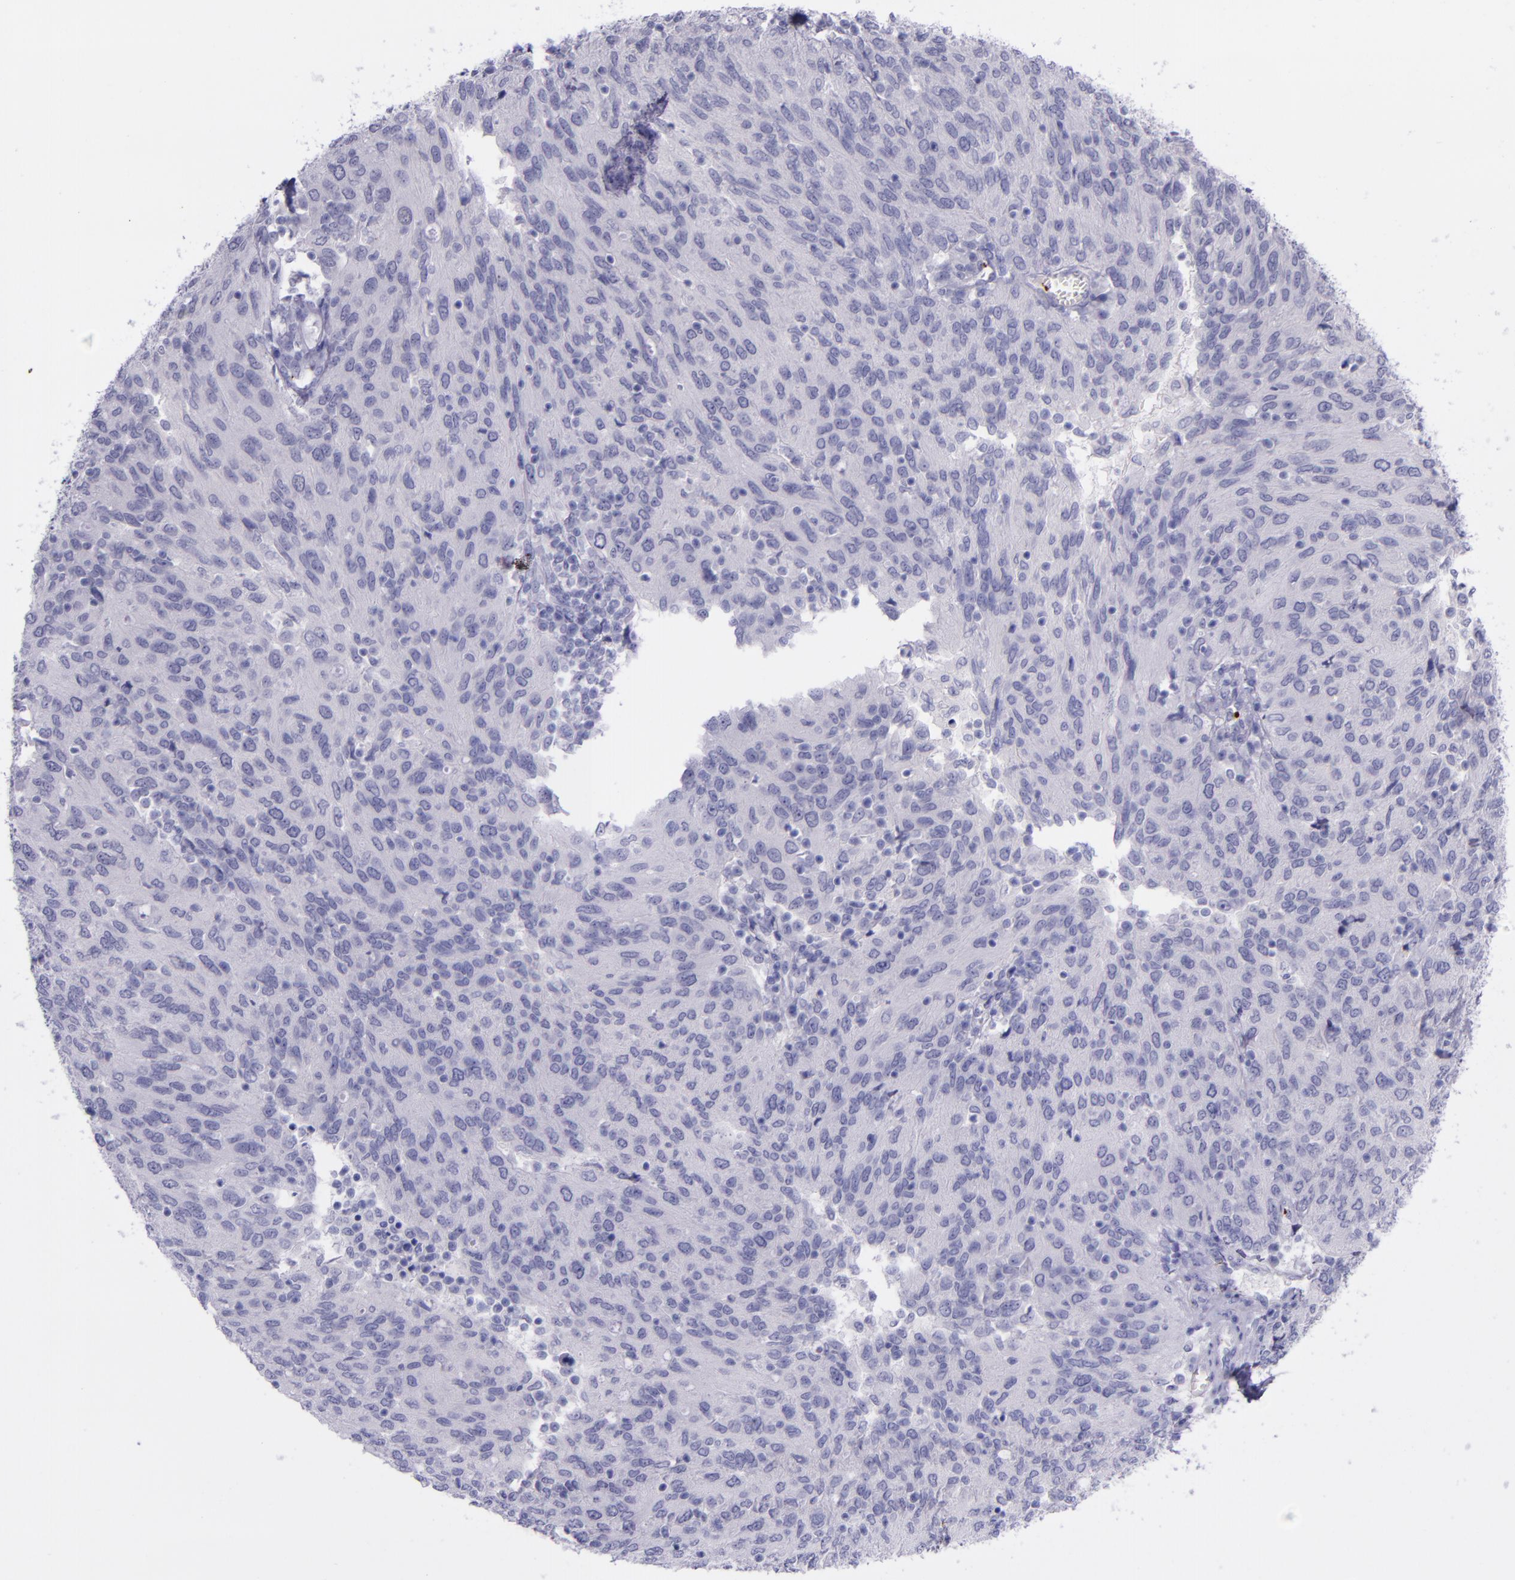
{"staining": {"intensity": "negative", "quantity": "none", "location": "none"}, "tissue": "ovarian cancer", "cell_type": "Tumor cells", "image_type": "cancer", "snomed": [{"axis": "morphology", "description": "Carcinoma, endometroid"}, {"axis": "topography", "description": "Ovary"}], "caption": "The photomicrograph shows no staining of tumor cells in ovarian cancer. (Brightfield microscopy of DAB (3,3'-diaminobenzidine) immunohistochemistry at high magnification).", "gene": "SELE", "patient": {"sex": "female", "age": 50}}